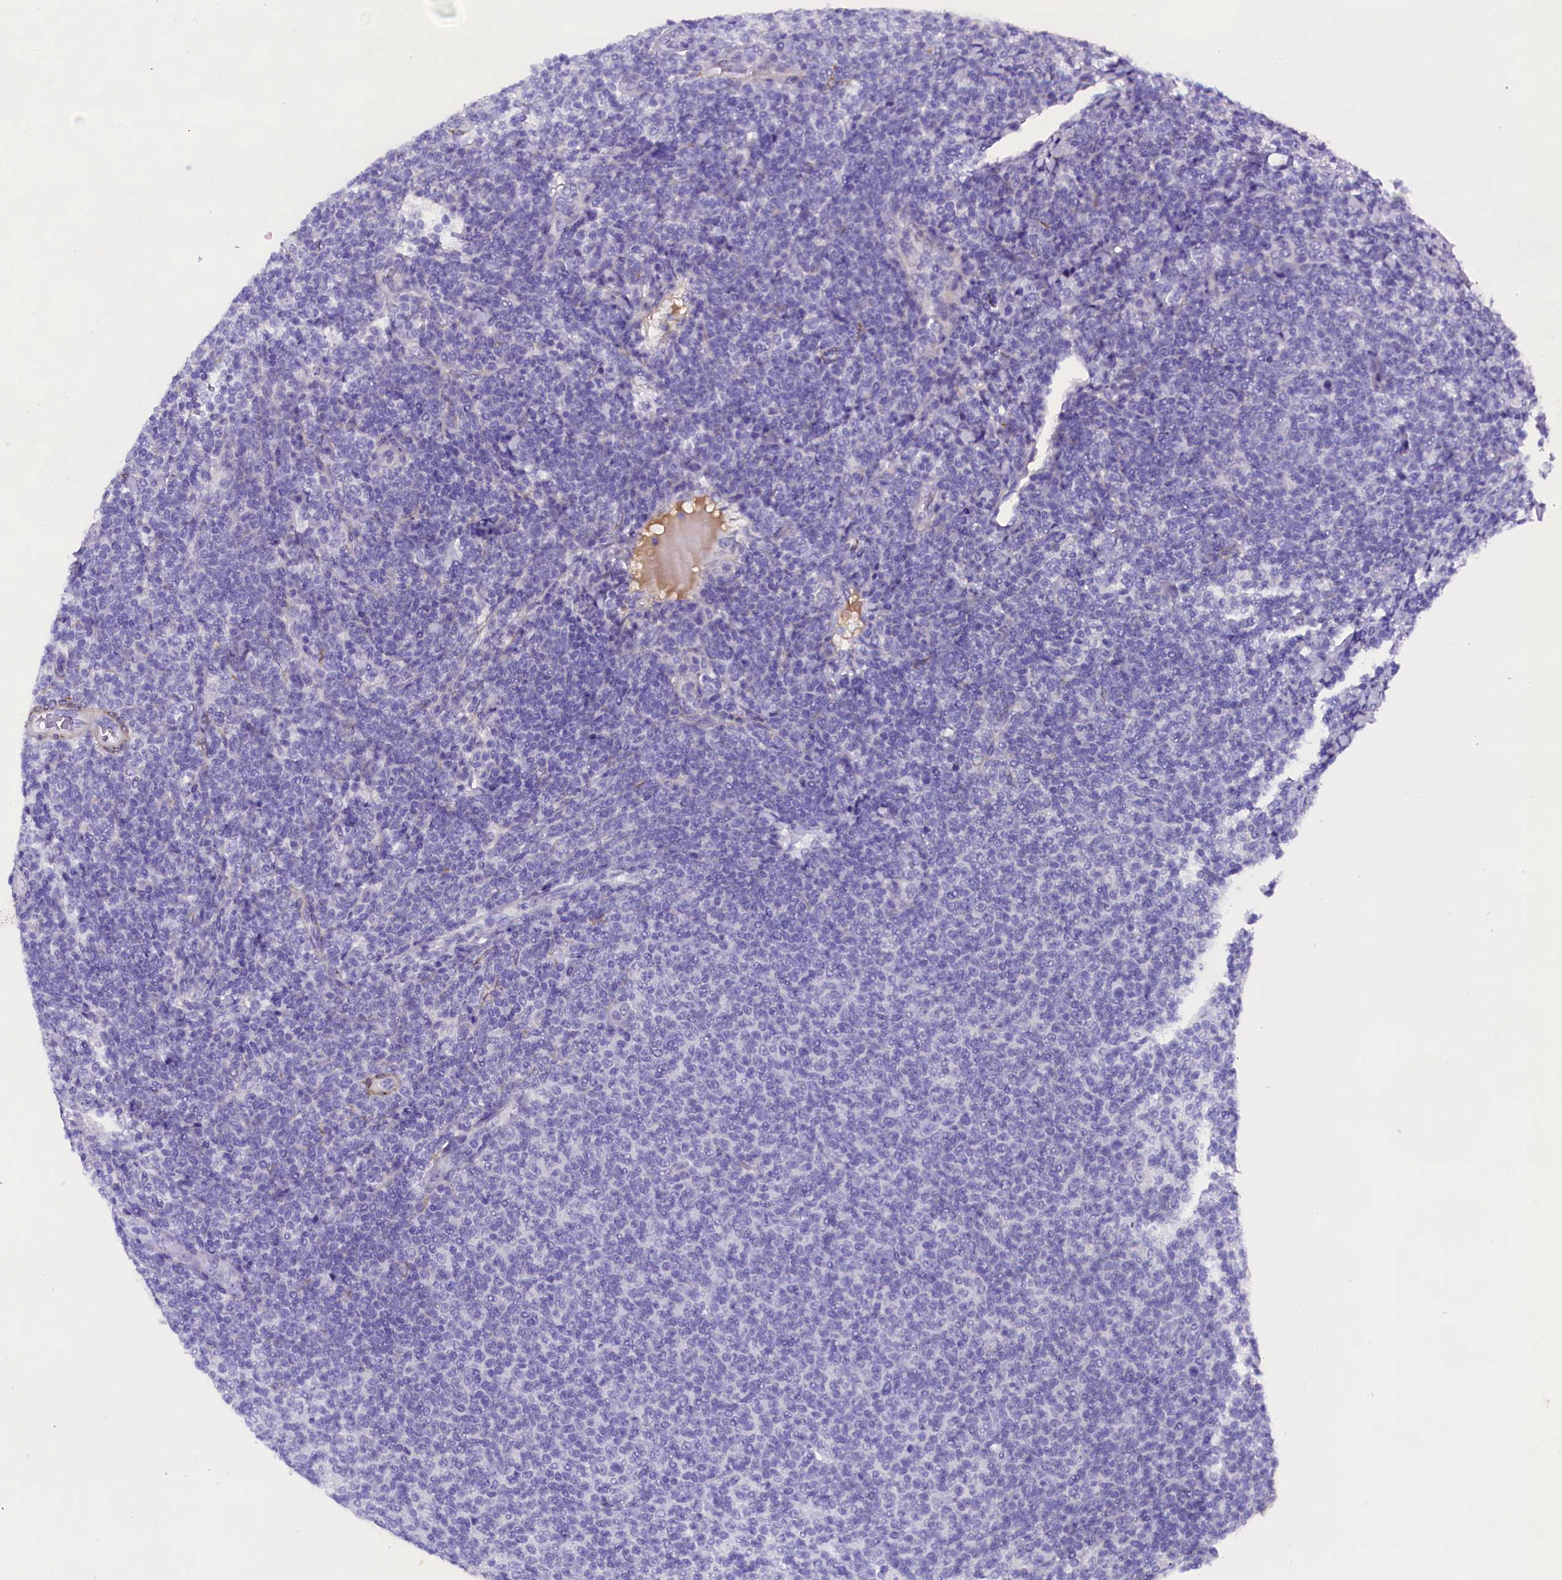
{"staining": {"intensity": "negative", "quantity": "none", "location": "none"}, "tissue": "lymphoma", "cell_type": "Tumor cells", "image_type": "cancer", "snomed": [{"axis": "morphology", "description": "Malignant lymphoma, non-Hodgkin's type, Low grade"}, {"axis": "topography", "description": "Lymph node"}], "caption": "There is no significant expression in tumor cells of low-grade malignant lymphoma, non-Hodgkin's type. (Brightfield microscopy of DAB (3,3'-diaminobenzidine) immunohistochemistry at high magnification).", "gene": "SOD3", "patient": {"sex": "male", "age": 66}}